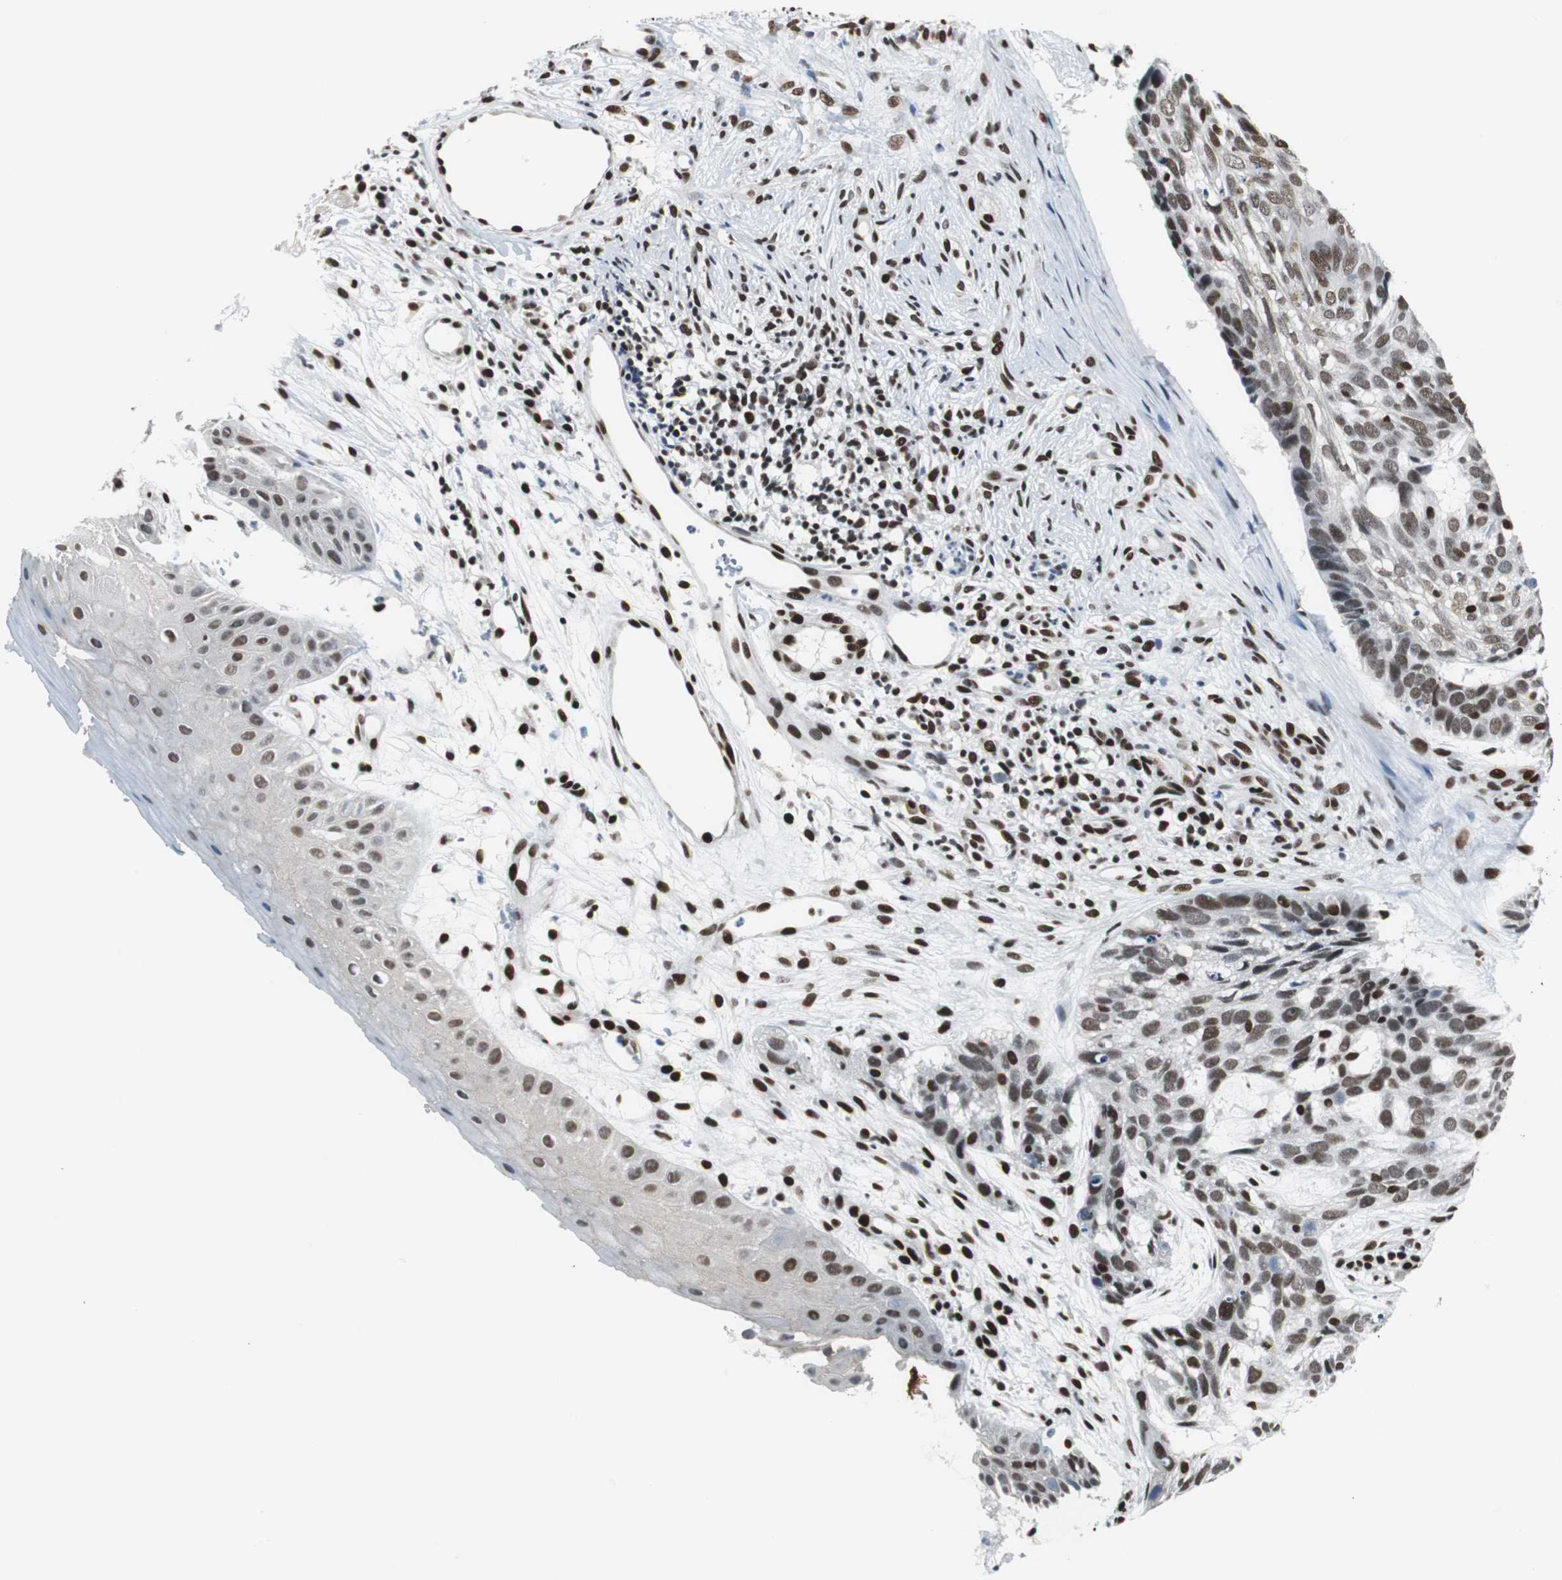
{"staining": {"intensity": "moderate", "quantity": ">75%", "location": "nuclear"}, "tissue": "skin cancer", "cell_type": "Tumor cells", "image_type": "cancer", "snomed": [{"axis": "morphology", "description": "Basal cell carcinoma"}, {"axis": "topography", "description": "Skin"}], "caption": "There is medium levels of moderate nuclear staining in tumor cells of basal cell carcinoma (skin), as demonstrated by immunohistochemical staining (brown color).", "gene": "MEF2D", "patient": {"sex": "male", "age": 87}}